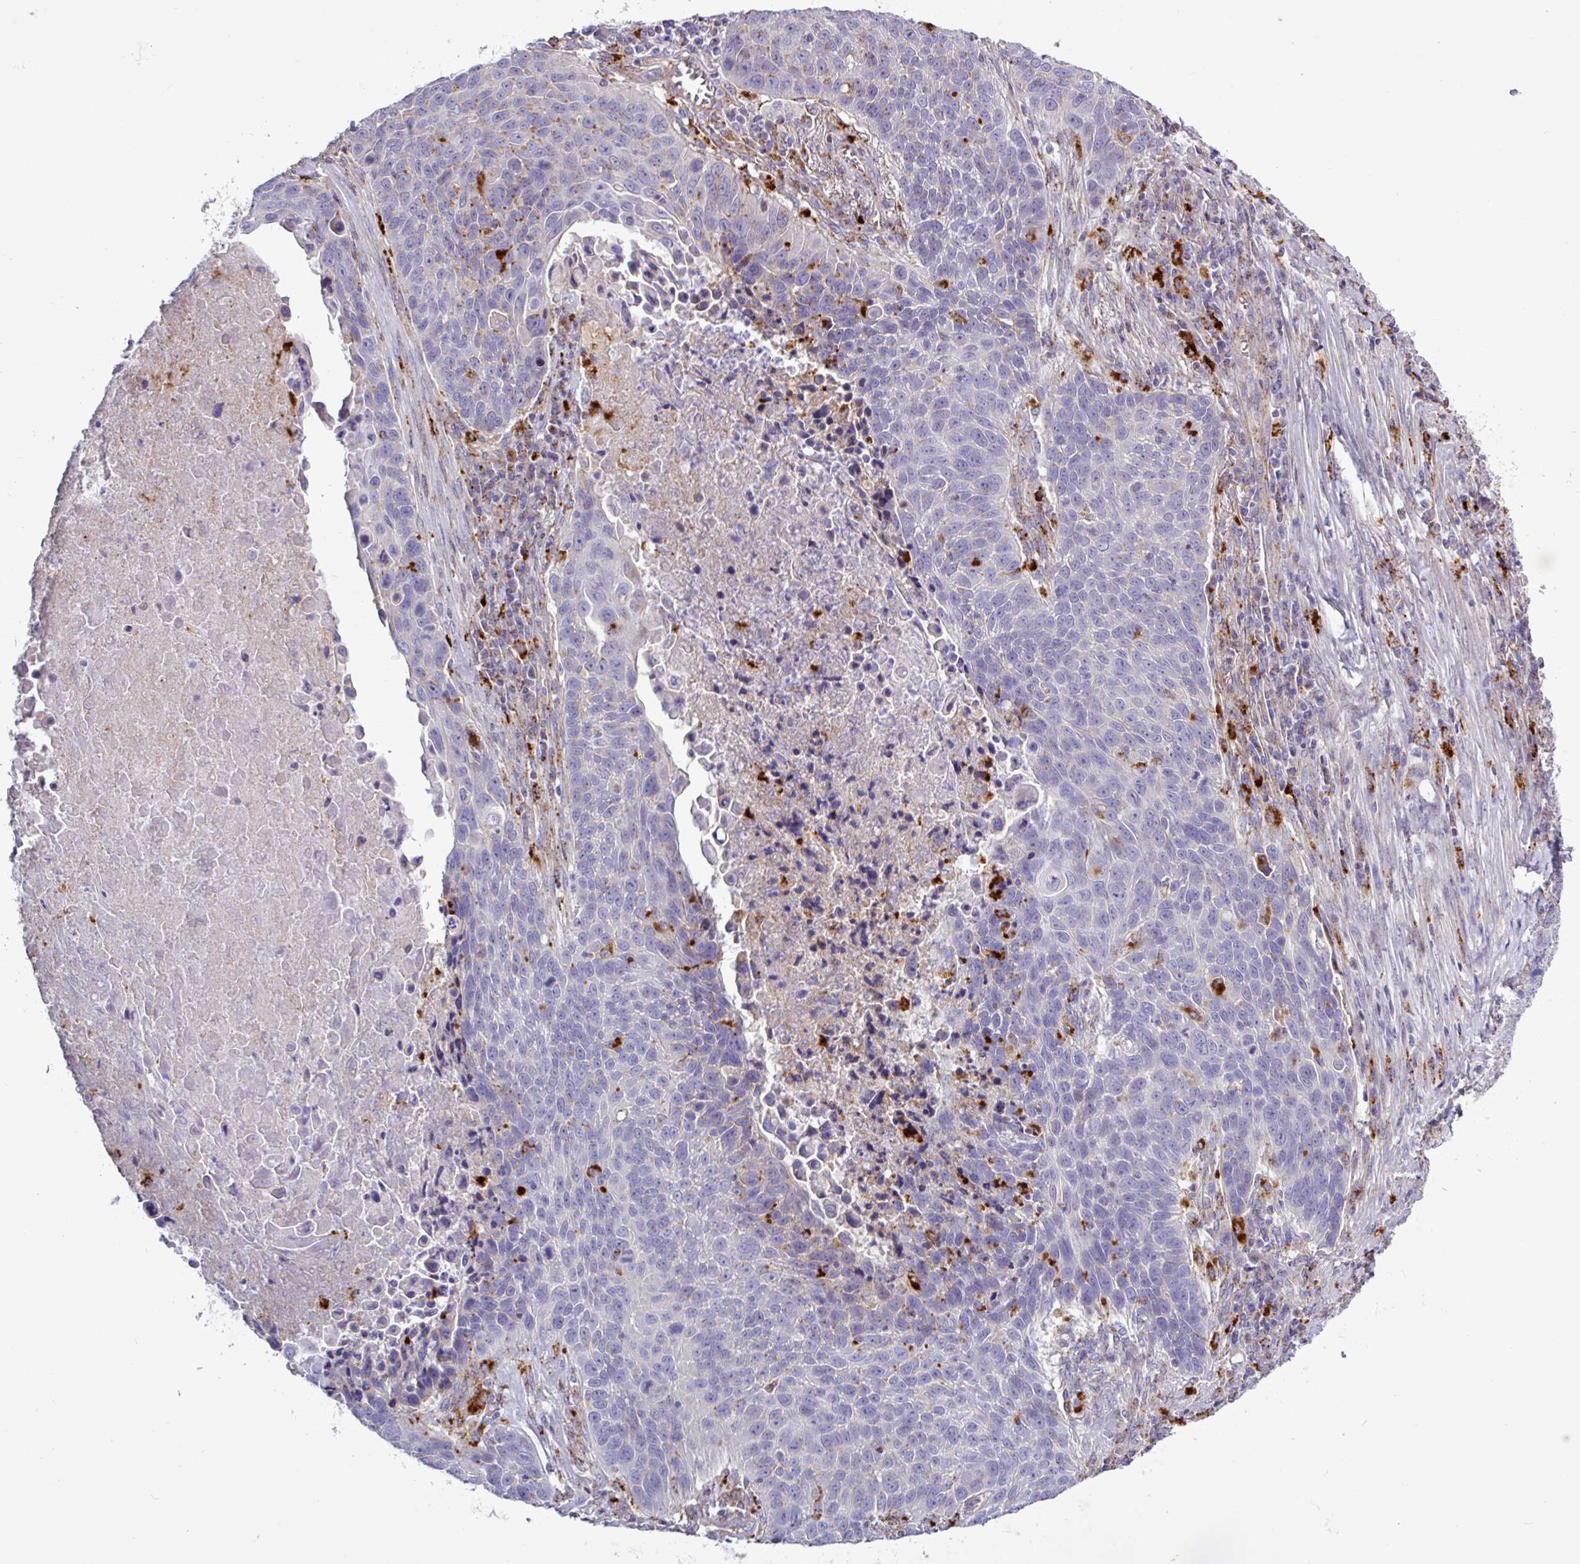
{"staining": {"intensity": "negative", "quantity": "none", "location": "none"}, "tissue": "lung cancer", "cell_type": "Tumor cells", "image_type": "cancer", "snomed": [{"axis": "morphology", "description": "Squamous cell carcinoma, NOS"}, {"axis": "topography", "description": "Lung"}], "caption": "This is an immunohistochemistry (IHC) micrograph of human lung cancer. There is no staining in tumor cells.", "gene": "AMIGO2", "patient": {"sex": "male", "age": 78}}